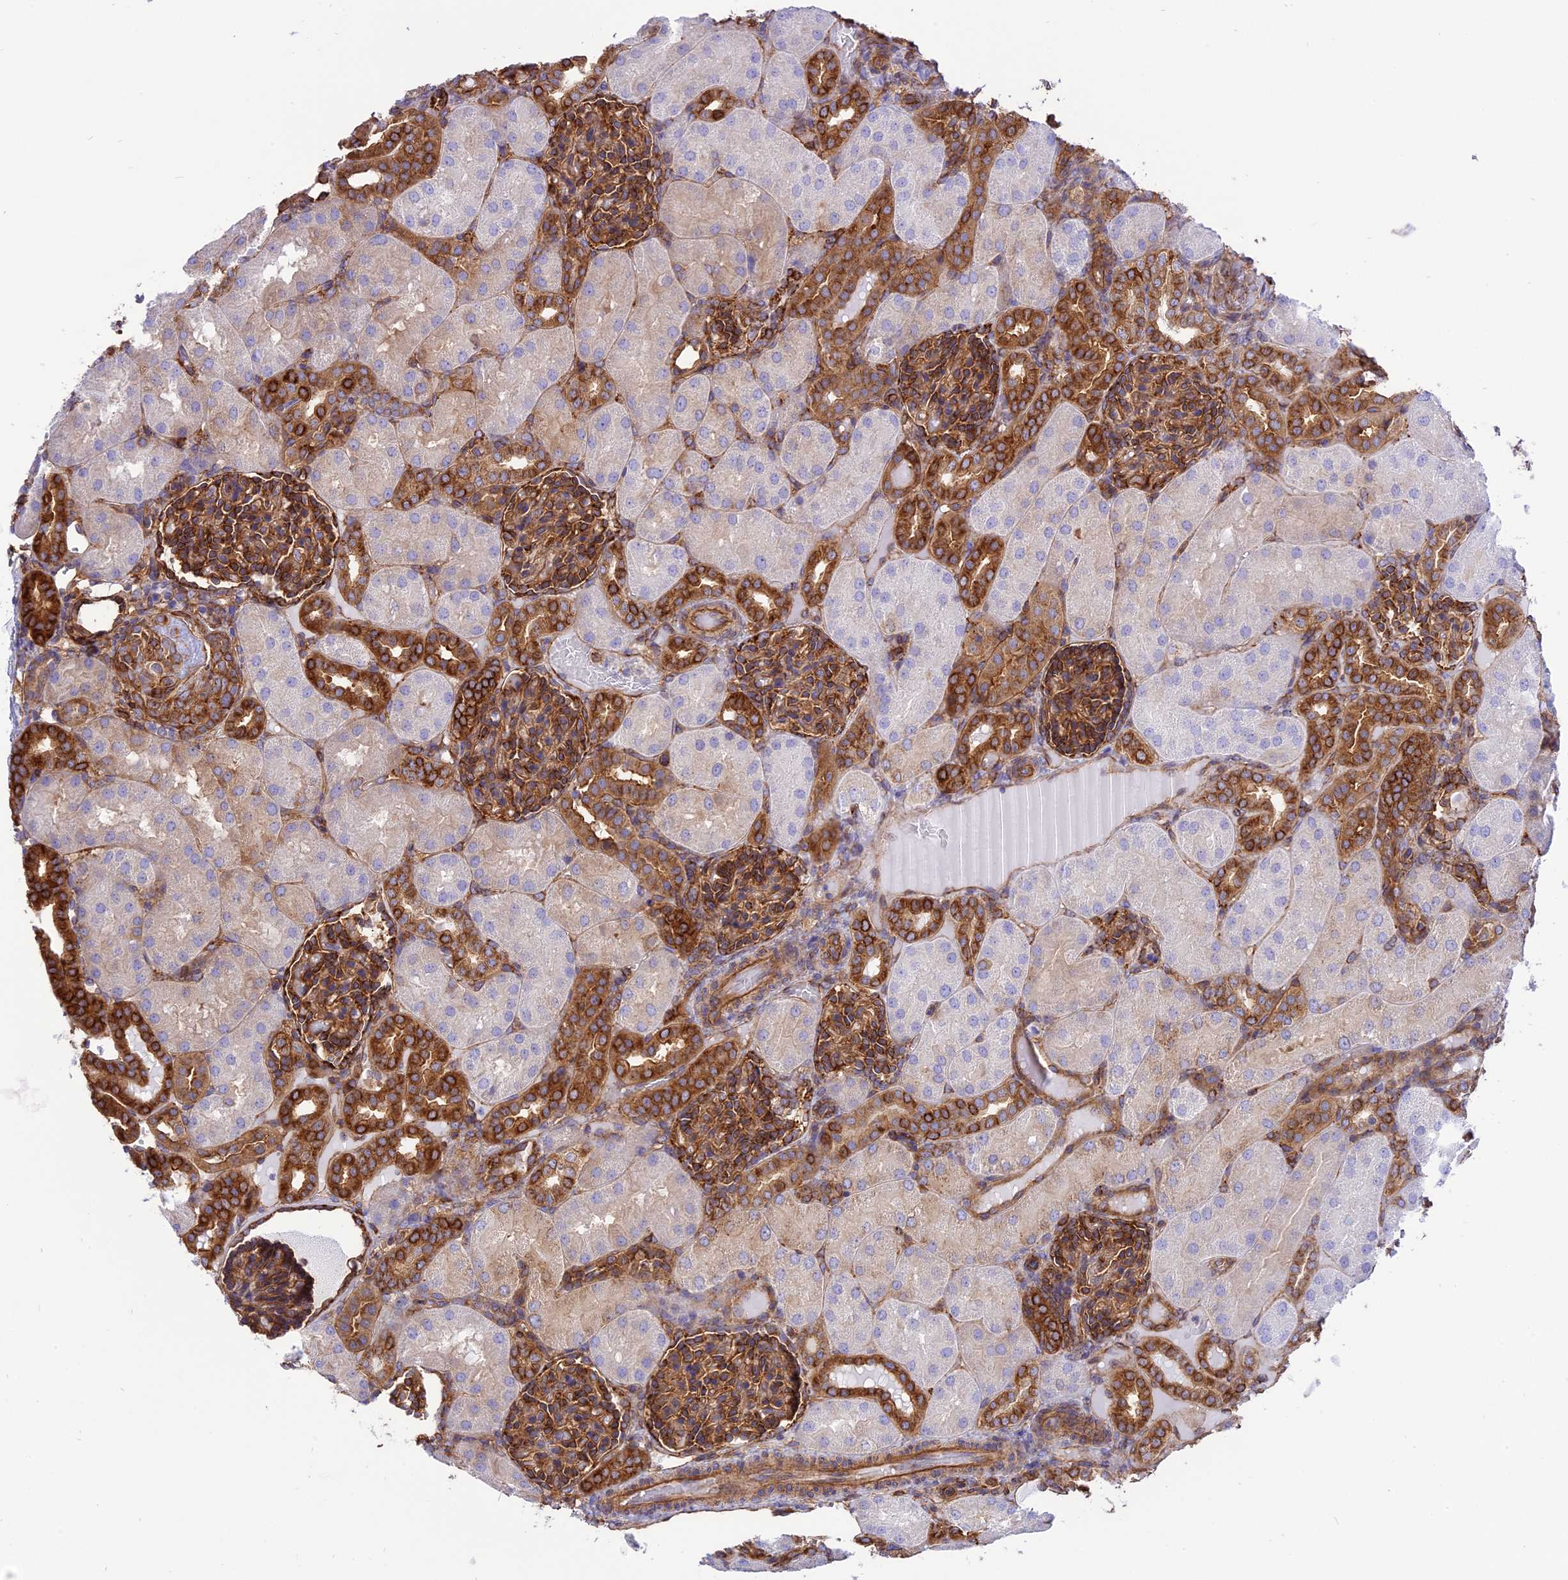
{"staining": {"intensity": "strong", "quantity": "25%-75%", "location": "cytoplasmic/membranous"}, "tissue": "kidney", "cell_type": "Cells in glomeruli", "image_type": "normal", "snomed": [{"axis": "morphology", "description": "Normal tissue, NOS"}, {"axis": "topography", "description": "Kidney"}], "caption": "Kidney stained with a brown dye reveals strong cytoplasmic/membranous positive positivity in about 25%-75% of cells in glomeruli.", "gene": "SEPTIN9", "patient": {"sex": "male", "age": 1}}